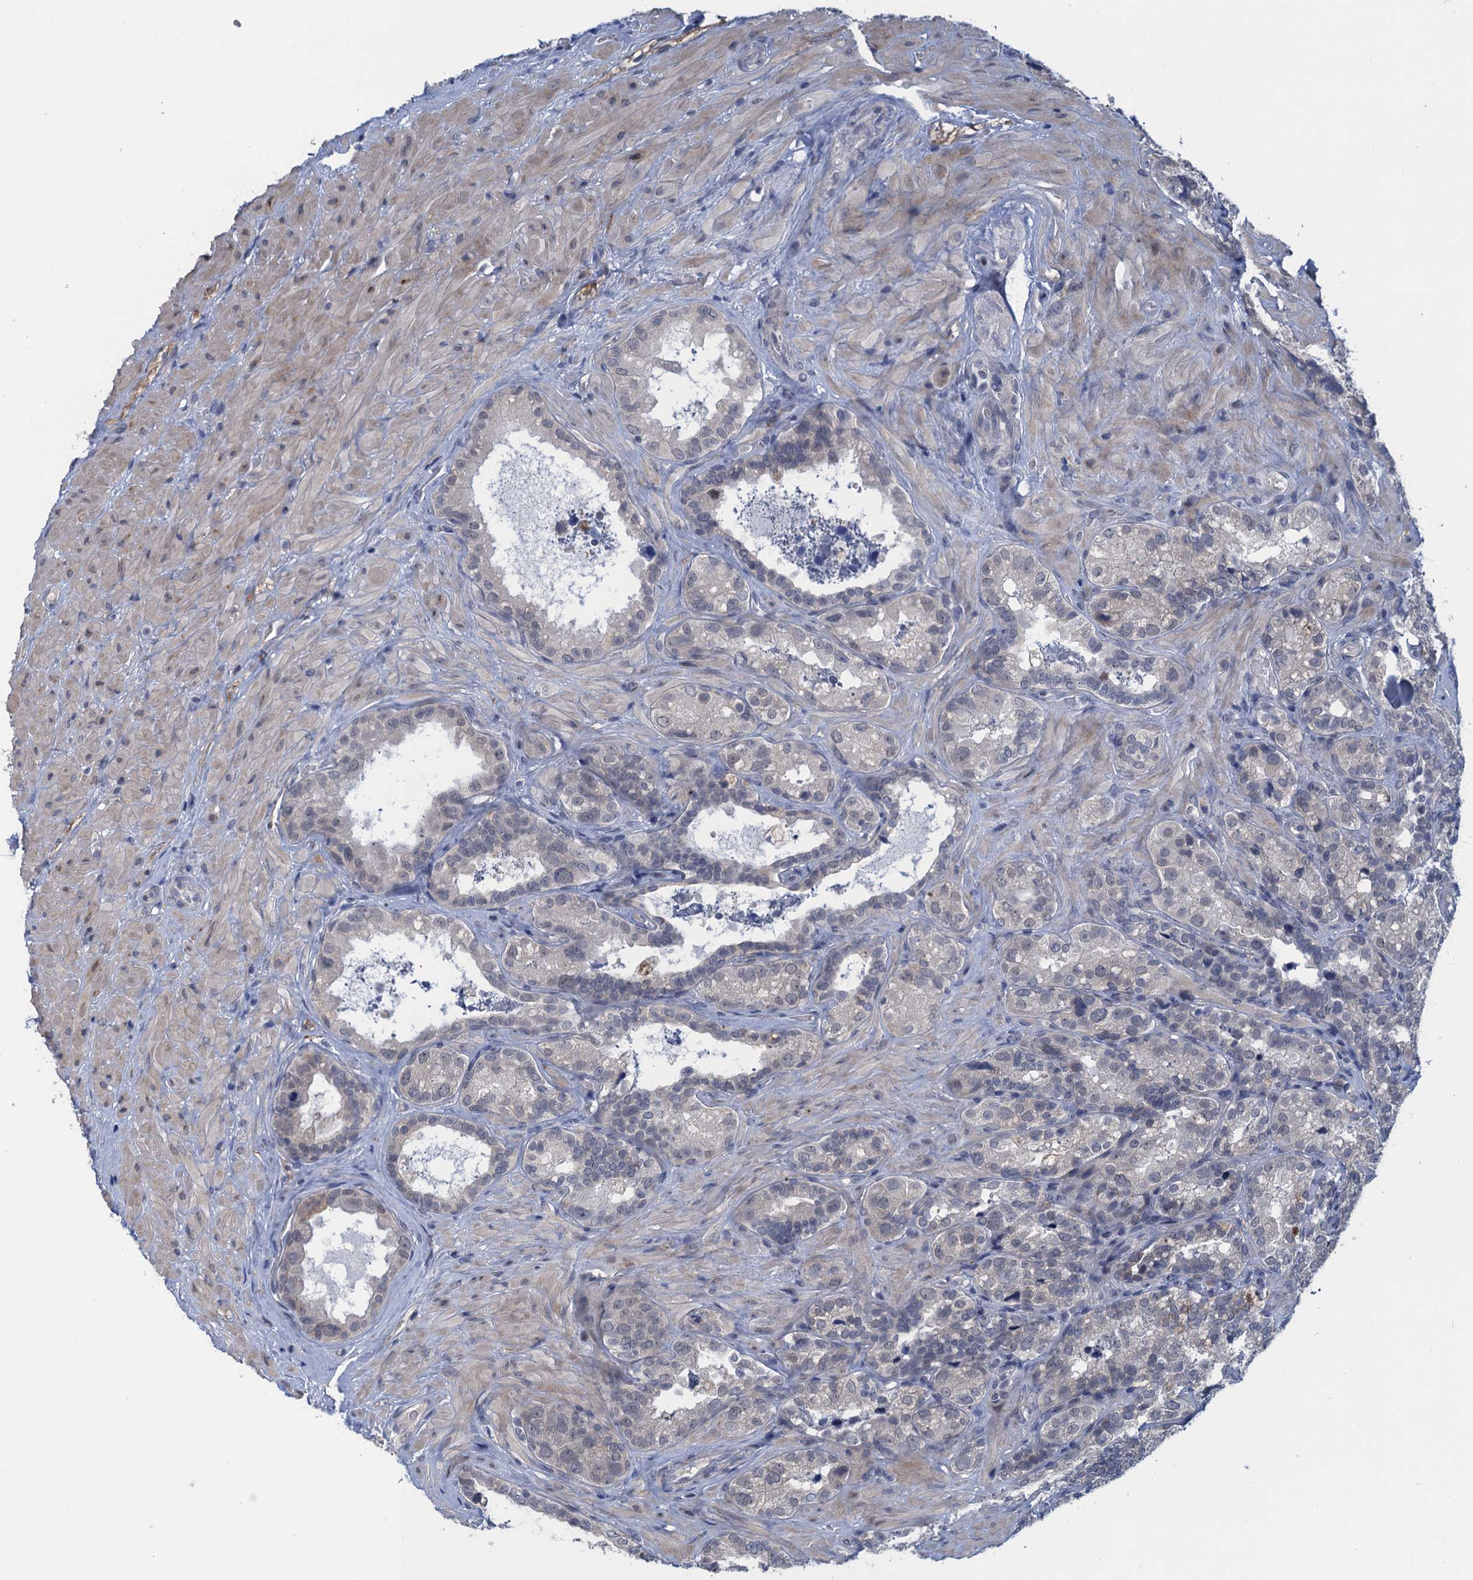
{"staining": {"intensity": "weak", "quantity": "<25%", "location": "cytoplasmic/membranous"}, "tissue": "seminal vesicle", "cell_type": "Glandular cells", "image_type": "normal", "snomed": [{"axis": "morphology", "description": "Normal tissue, NOS"}, {"axis": "topography", "description": "Seminal veicle"}, {"axis": "topography", "description": "Peripheral nerve tissue"}], "caption": "DAB immunohistochemical staining of normal seminal vesicle demonstrates no significant positivity in glandular cells. Nuclei are stained in blue.", "gene": "MRFAP1", "patient": {"sex": "male", "age": 67}}